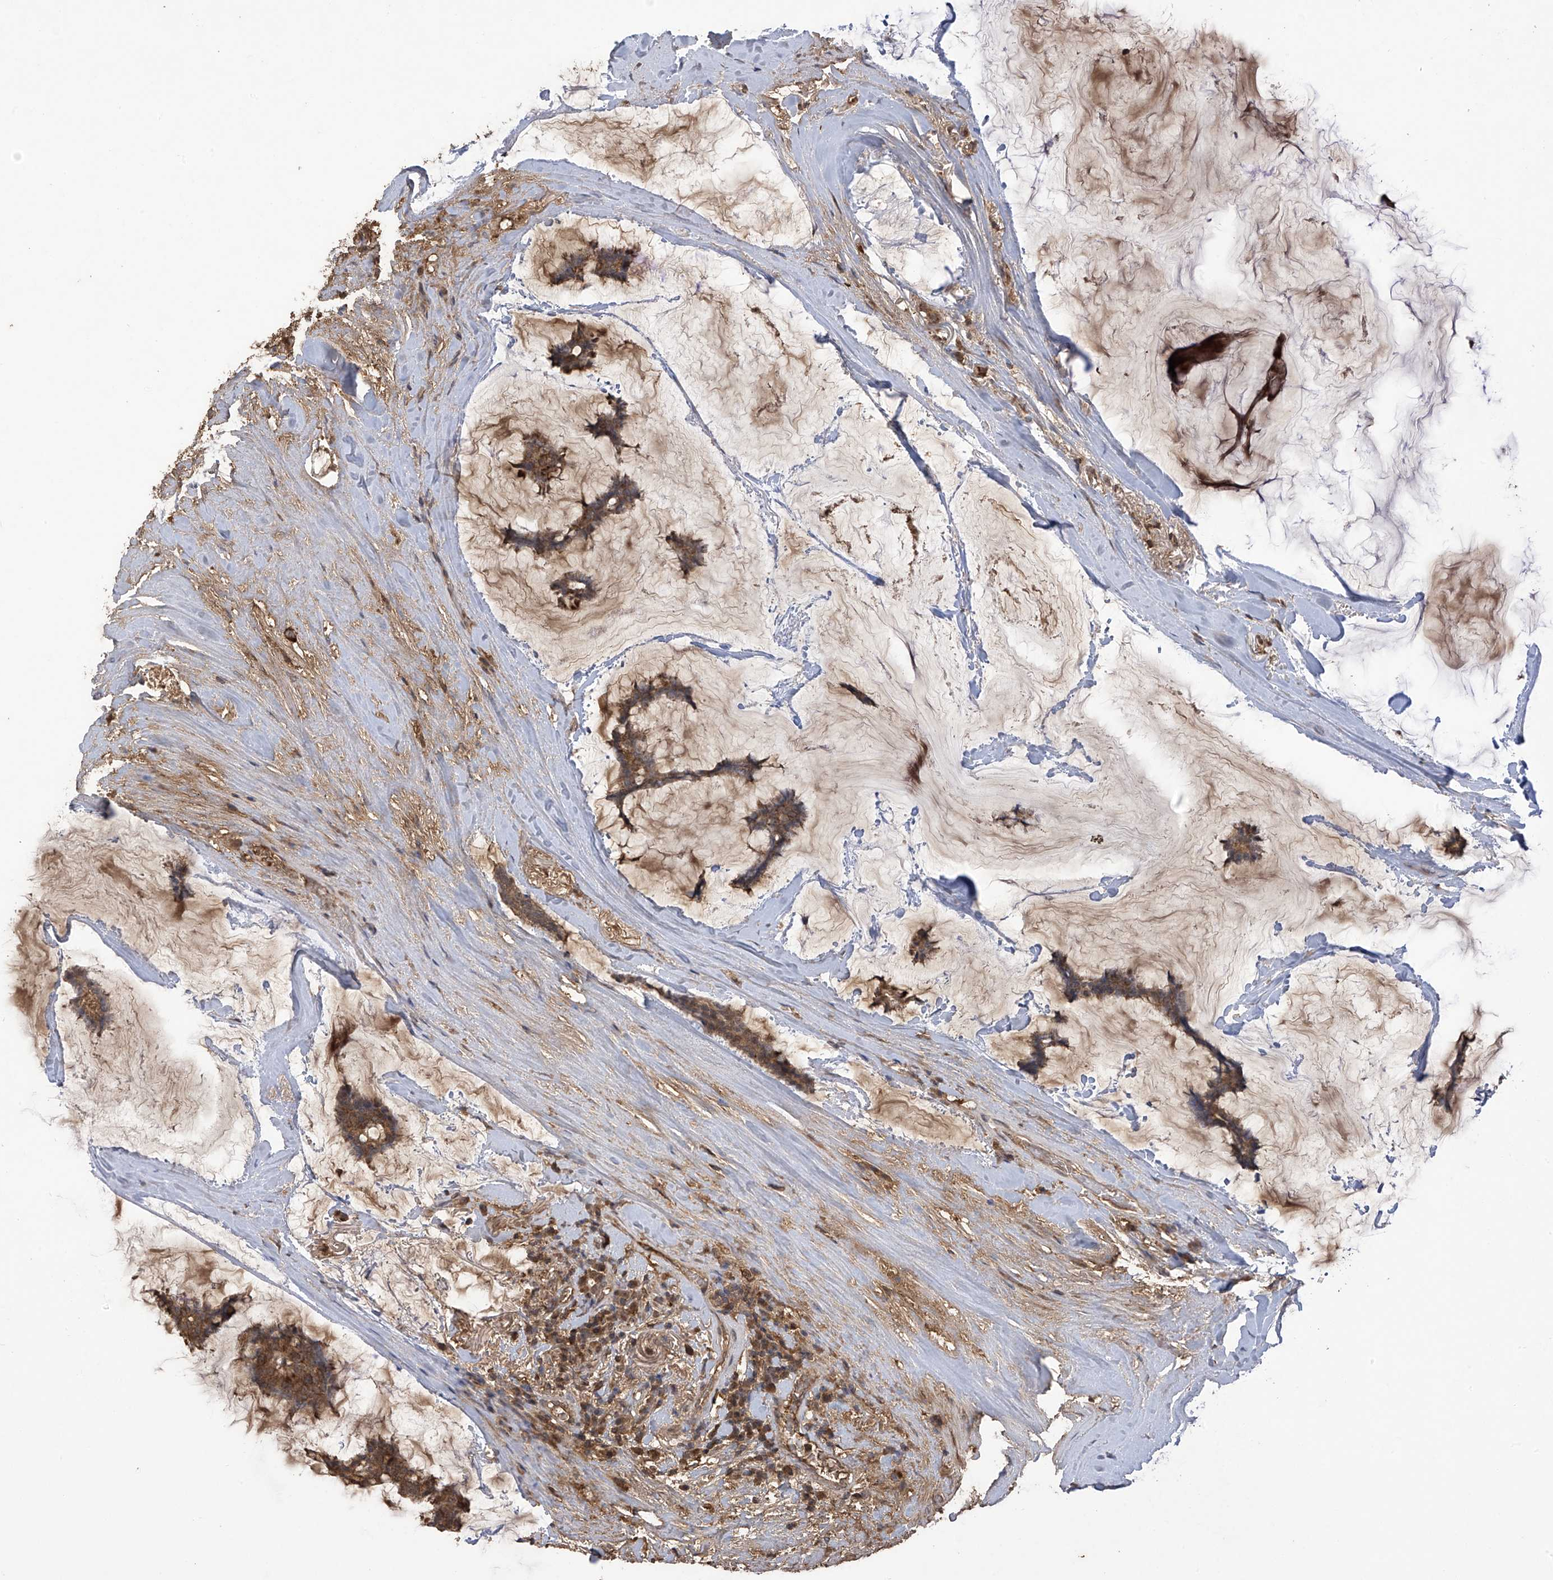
{"staining": {"intensity": "moderate", "quantity": ">75%", "location": "cytoplasmic/membranous"}, "tissue": "breast cancer", "cell_type": "Tumor cells", "image_type": "cancer", "snomed": [{"axis": "morphology", "description": "Duct carcinoma"}, {"axis": "topography", "description": "Breast"}], "caption": "DAB (3,3'-diaminobenzidine) immunohistochemical staining of human infiltrating ductal carcinoma (breast) shows moderate cytoplasmic/membranous protein staining in about >75% of tumor cells.", "gene": "PNPT1", "patient": {"sex": "female", "age": 93}}